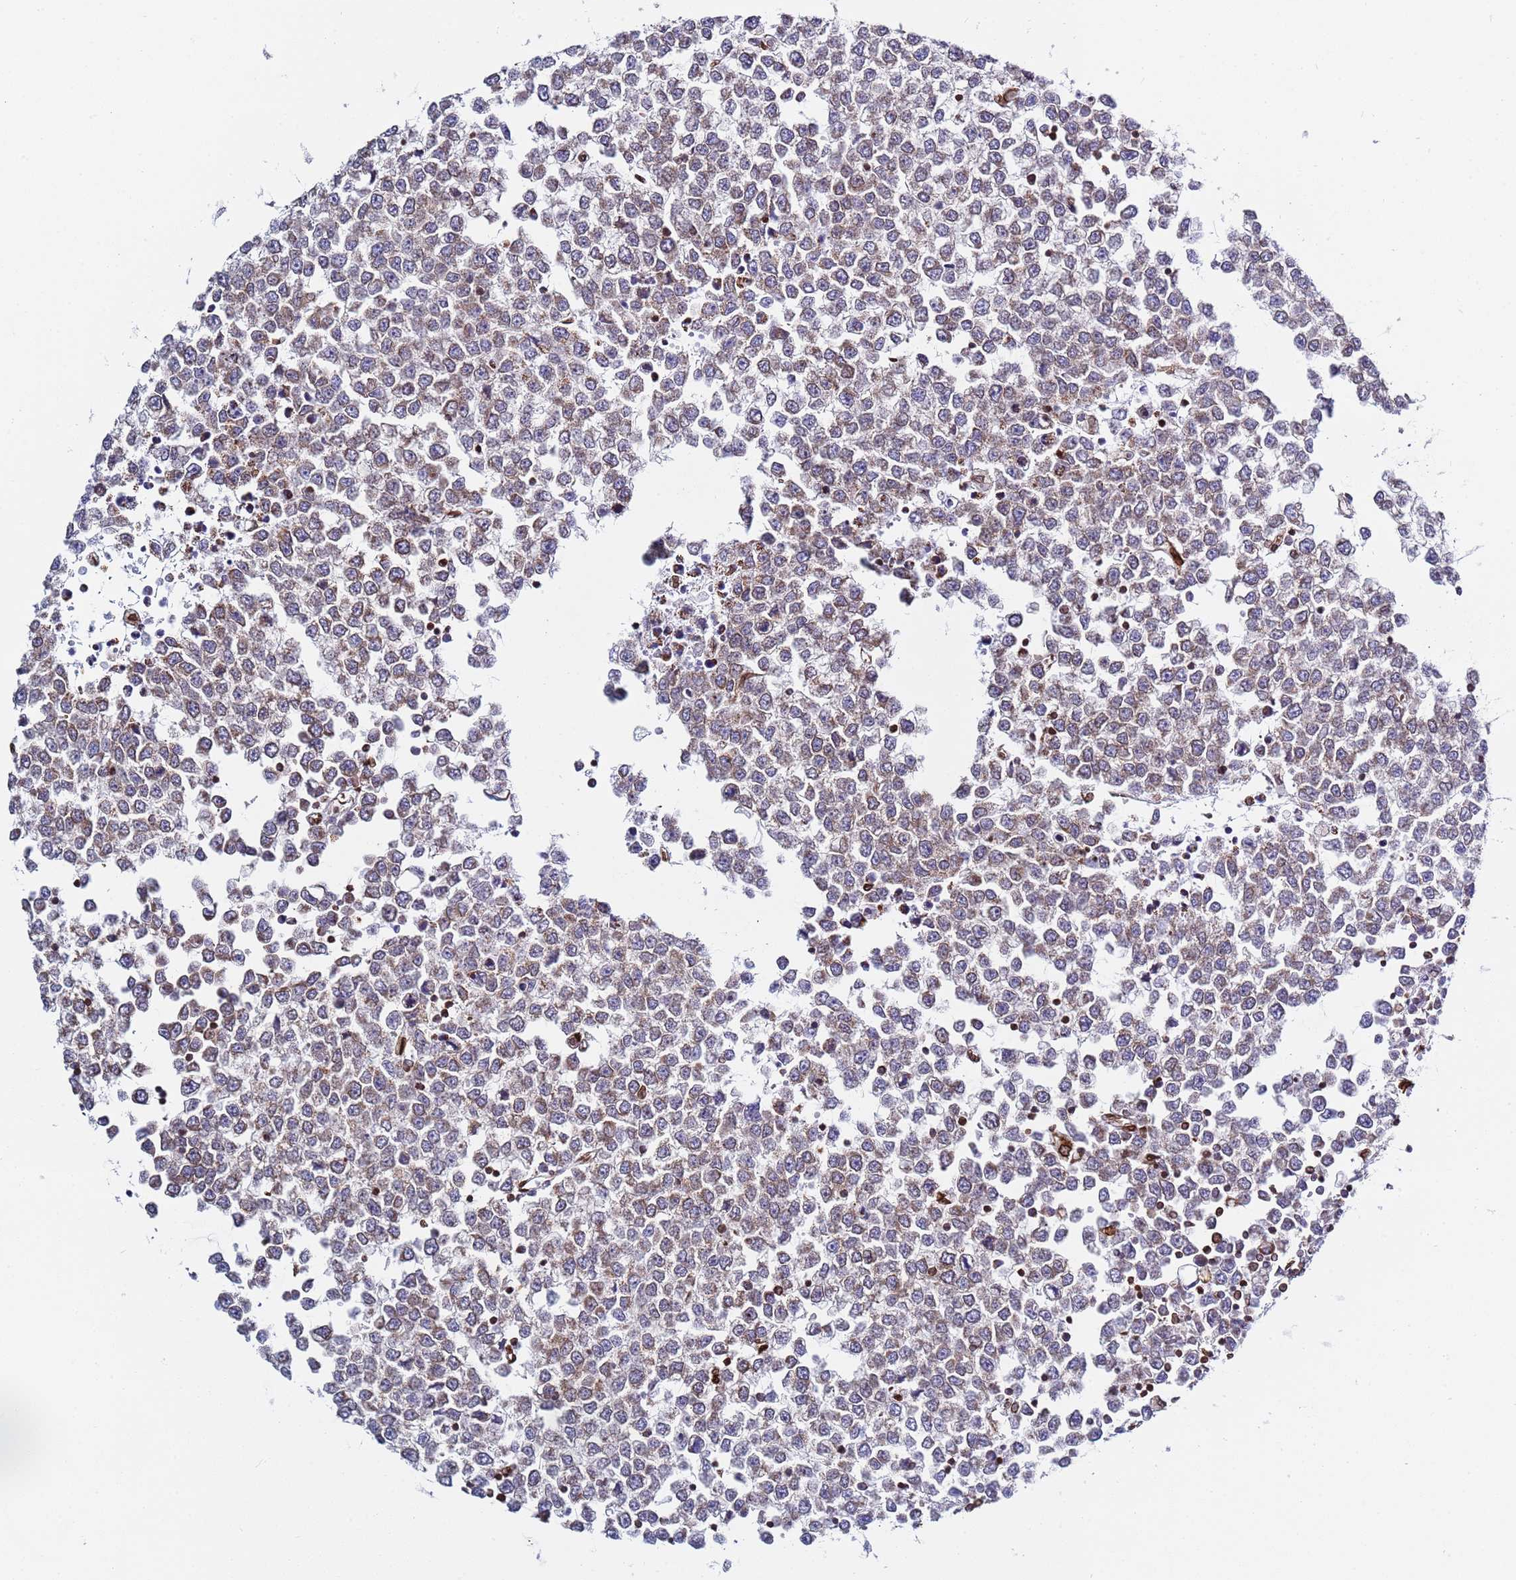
{"staining": {"intensity": "weak", "quantity": "25%-75%", "location": "cytoplasmic/membranous"}, "tissue": "testis cancer", "cell_type": "Tumor cells", "image_type": "cancer", "snomed": [{"axis": "morphology", "description": "Seminoma, NOS"}, {"axis": "topography", "description": "Testis"}], "caption": "Testis cancer (seminoma) was stained to show a protein in brown. There is low levels of weak cytoplasmic/membranous positivity in about 25%-75% of tumor cells.", "gene": "TOR1AIP1", "patient": {"sex": "male", "age": 65}}